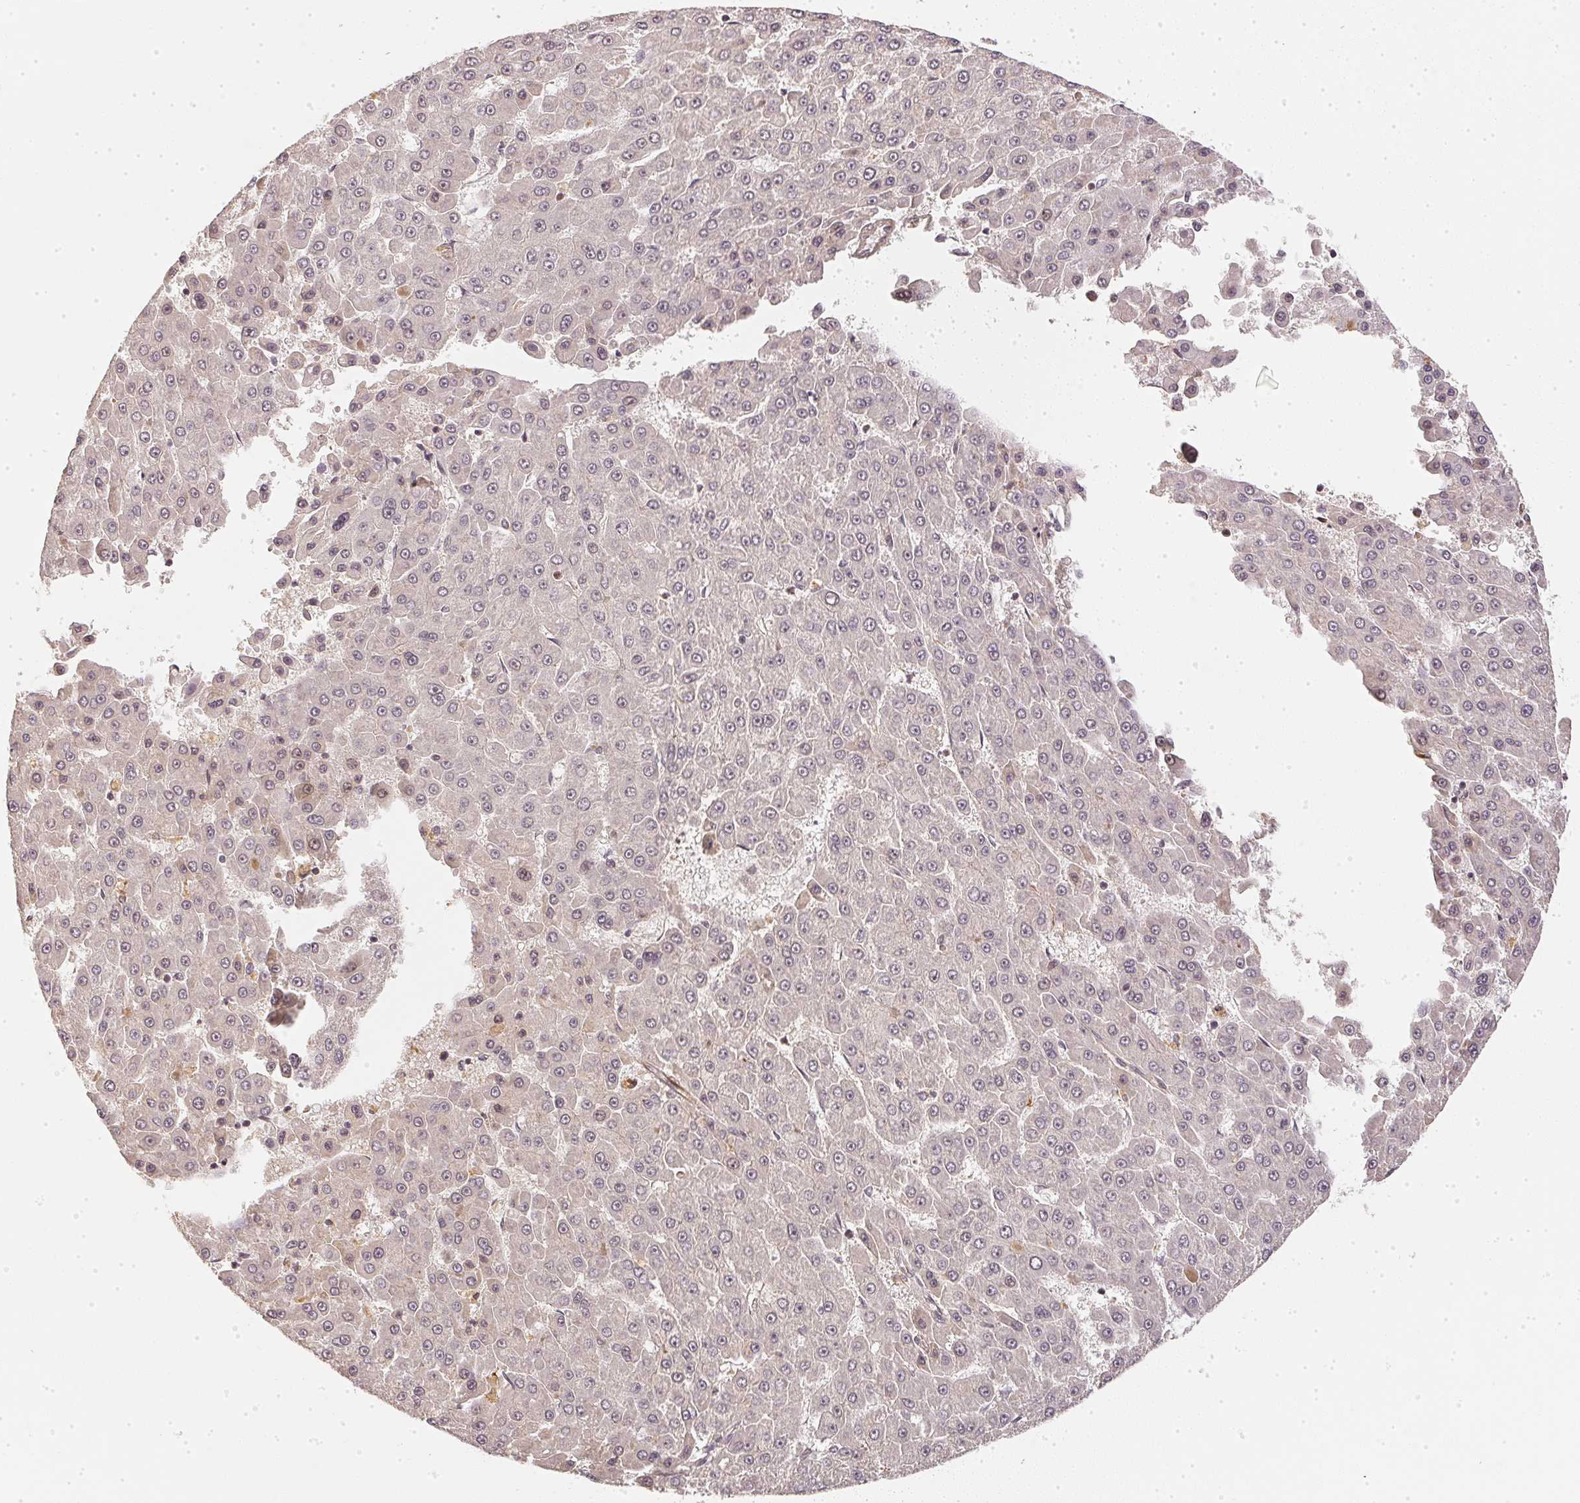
{"staining": {"intensity": "negative", "quantity": "none", "location": "none"}, "tissue": "liver cancer", "cell_type": "Tumor cells", "image_type": "cancer", "snomed": [{"axis": "morphology", "description": "Carcinoma, Hepatocellular, NOS"}, {"axis": "topography", "description": "Liver"}], "caption": "An immunohistochemistry (IHC) image of liver cancer is shown. There is no staining in tumor cells of liver cancer.", "gene": "SERPINE1", "patient": {"sex": "male", "age": 78}}